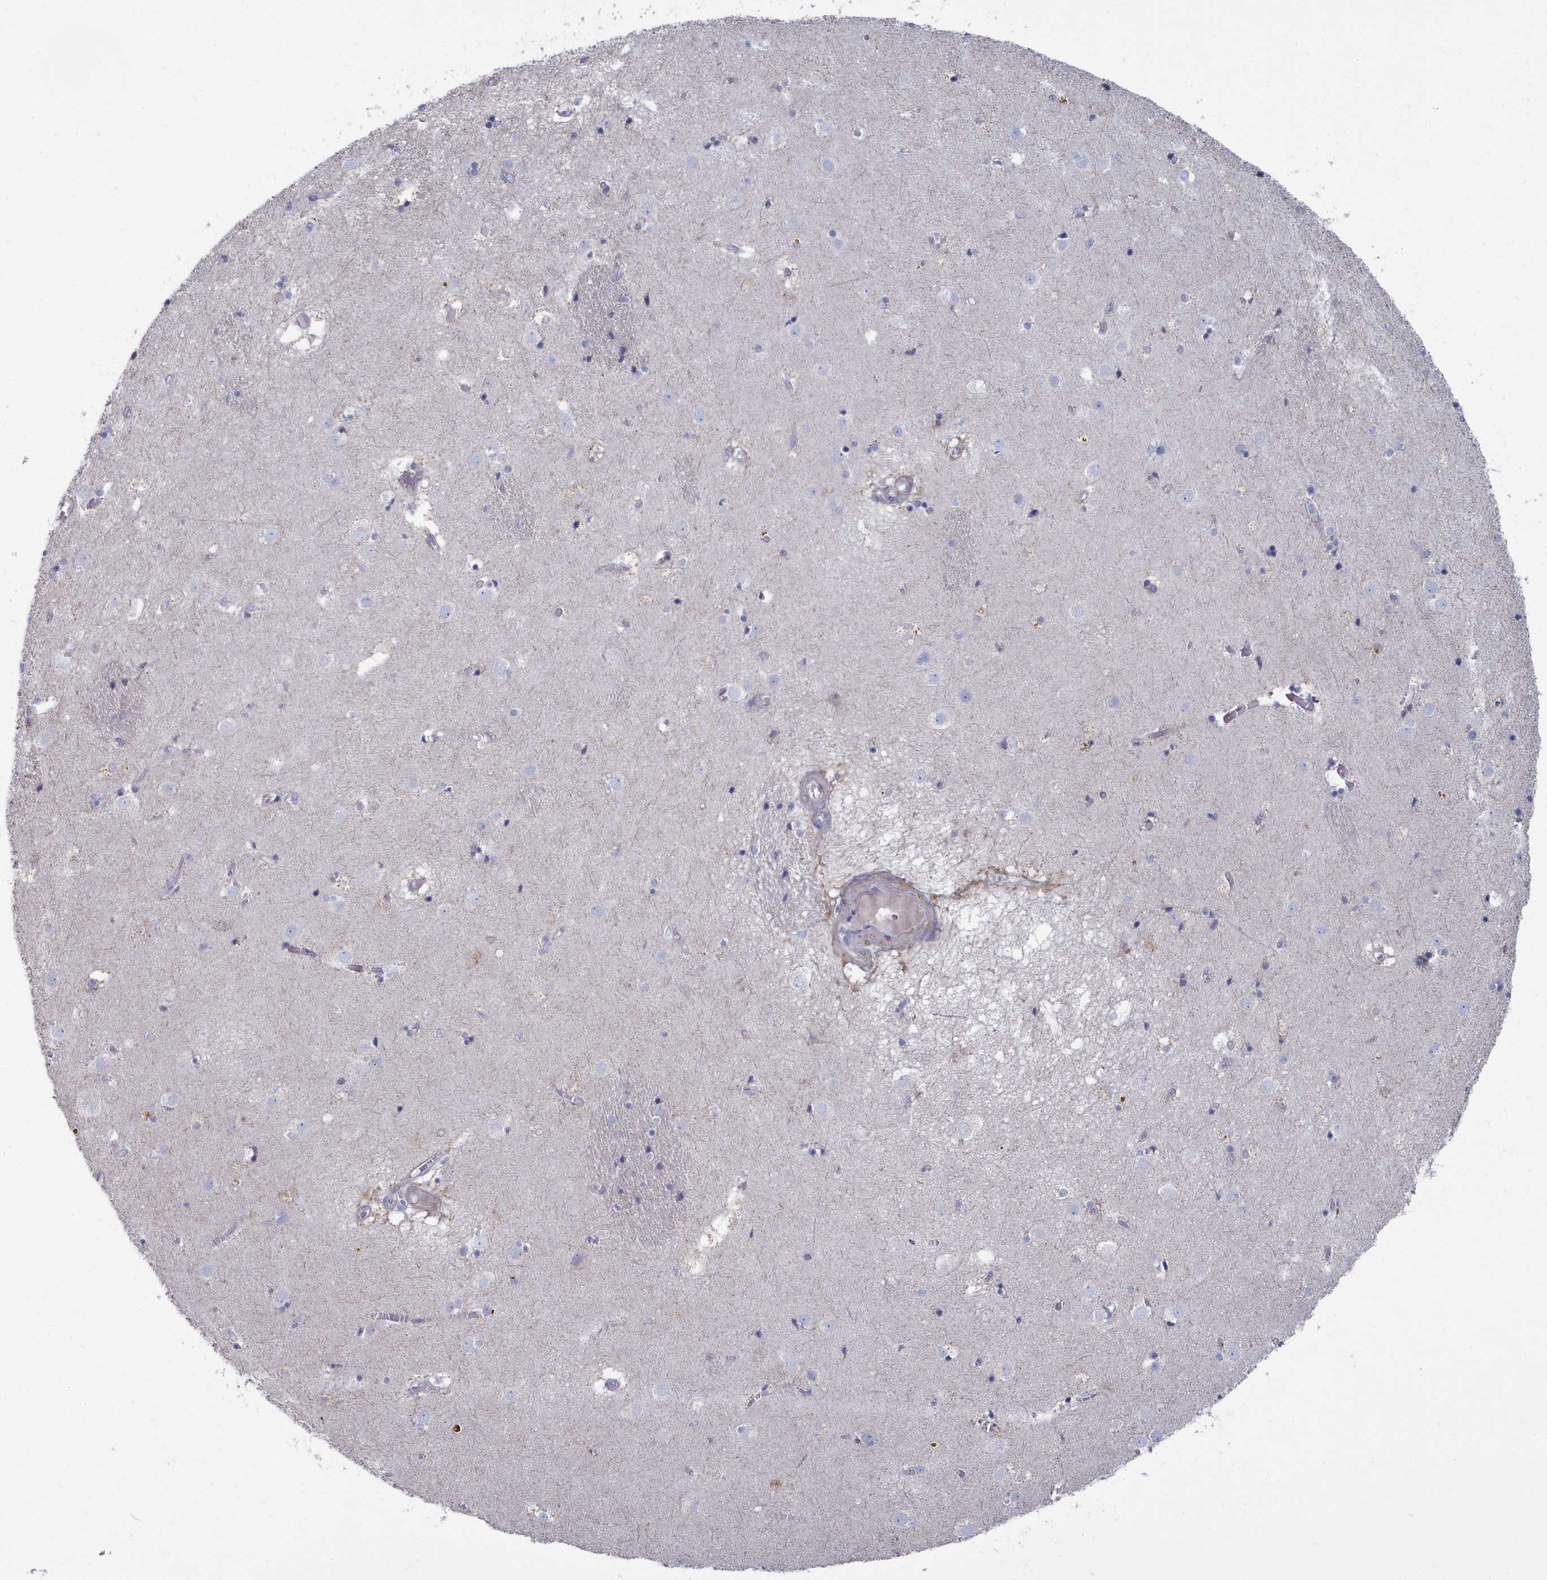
{"staining": {"intensity": "negative", "quantity": "none", "location": "none"}, "tissue": "caudate", "cell_type": "Glial cells", "image_type": "normal", "snomed": [{"axis": "morphology", "description": "Normal tissue, NOS"}, {"axis": "topography", "description": "Lateral ventricle wall"}], "caption": "A photomicrograph of caudate stained for a protein exhibits no brown staining in glial cells.", "gene": "SHISAL2A", "patient": {"sex": "male", "age": 70}}